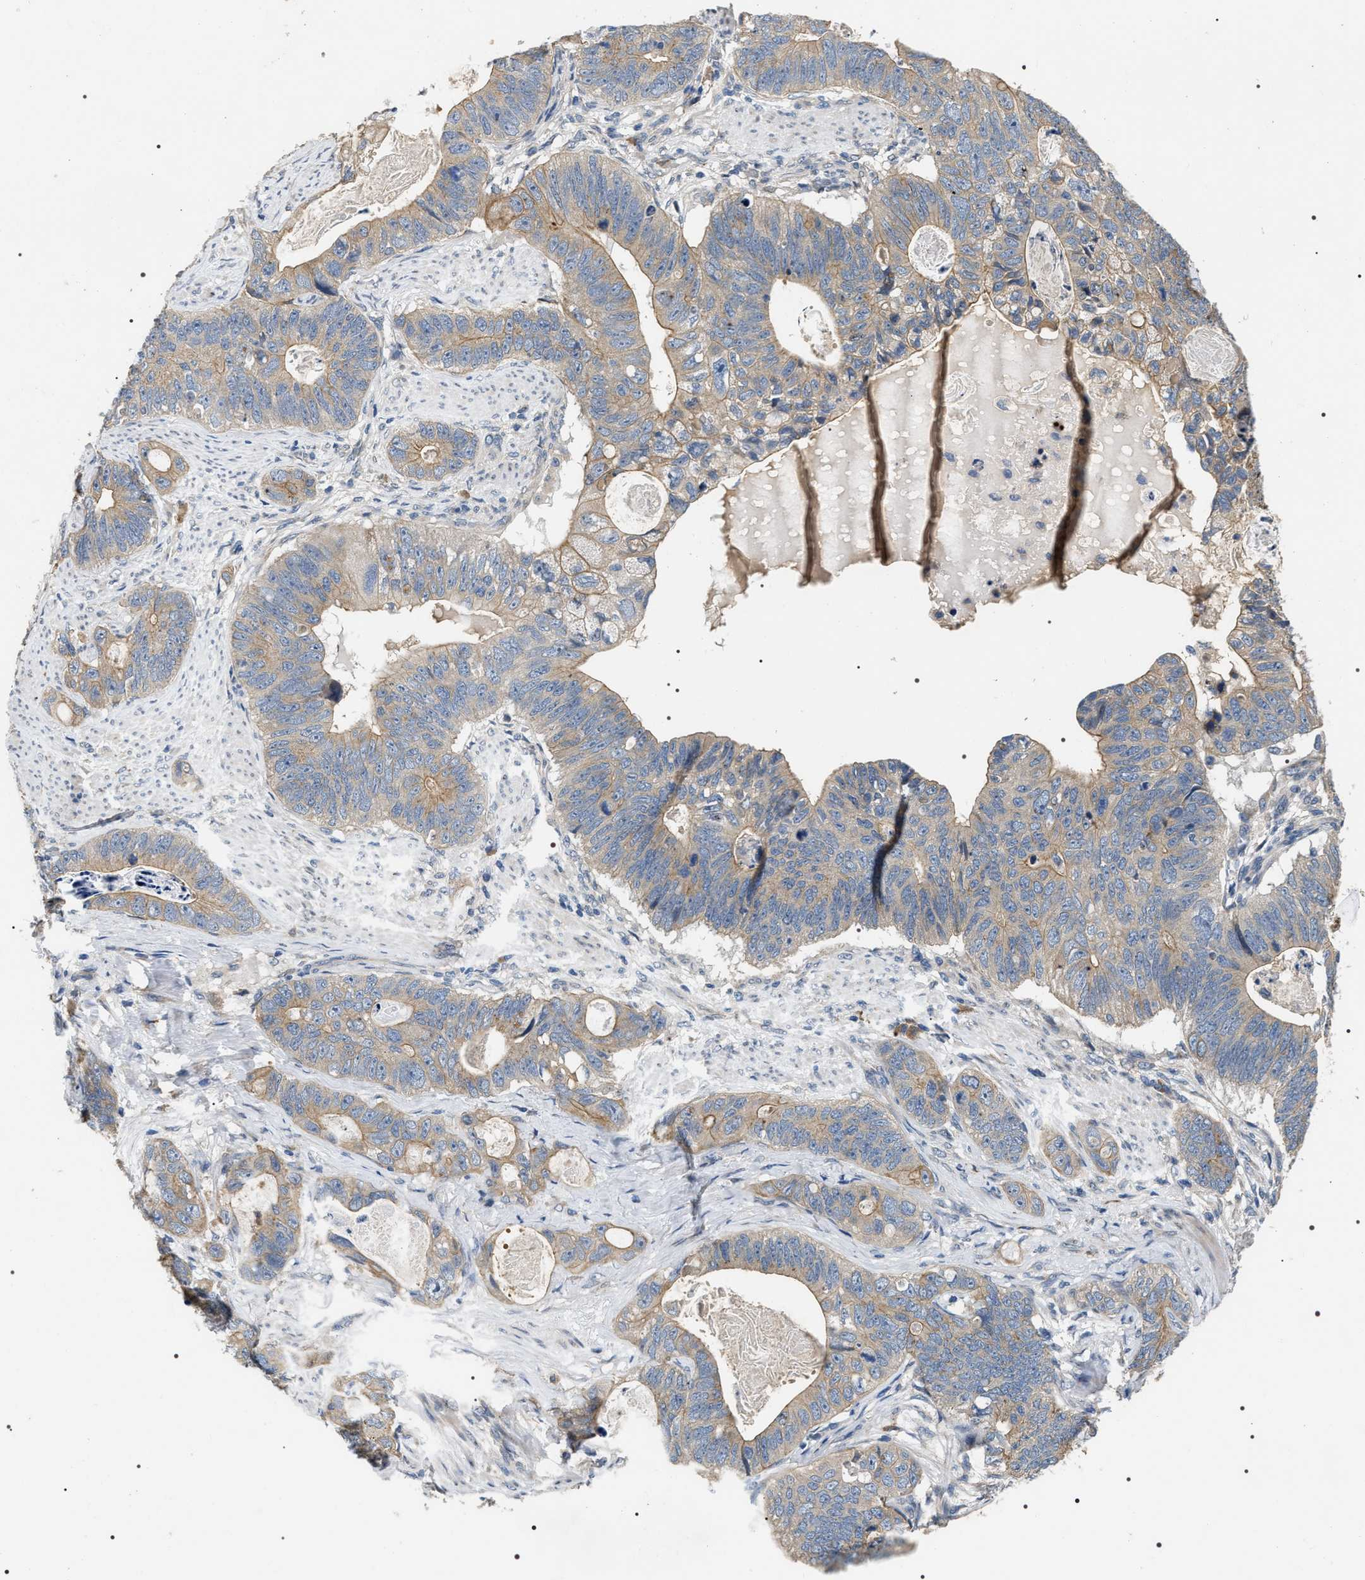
{"staining": {"intensity": "weak", "quantity": "25%-75%", "location": "cytoplasmic/membranous"}, "tissue": "stomach cancer", "cell_type": "Tumor cells", "image_type": "cancer", "snomed": [{"axis": "morphology", "description": "Normal tissue, NOS"}, {"axis": "morphology", "description": "Adenocarcinoma, NOS"}, {"axis": "topography", "description": "Stomach"}], "caption": "Protein positivity by immunohistochemistry (IHC) demonstrates weak cytoplasmic/membranous positivity in about 25%-75% of tumor cells in stomach cancer. The protein of interest is stained brown, and the nuclei are stained in blue (DAB (3,3'-diaminobenzidine) IHC with brightfield microscopy, high magnification).", "gene": "IFT81", "patient": {"sex": "female", "age": 89}}